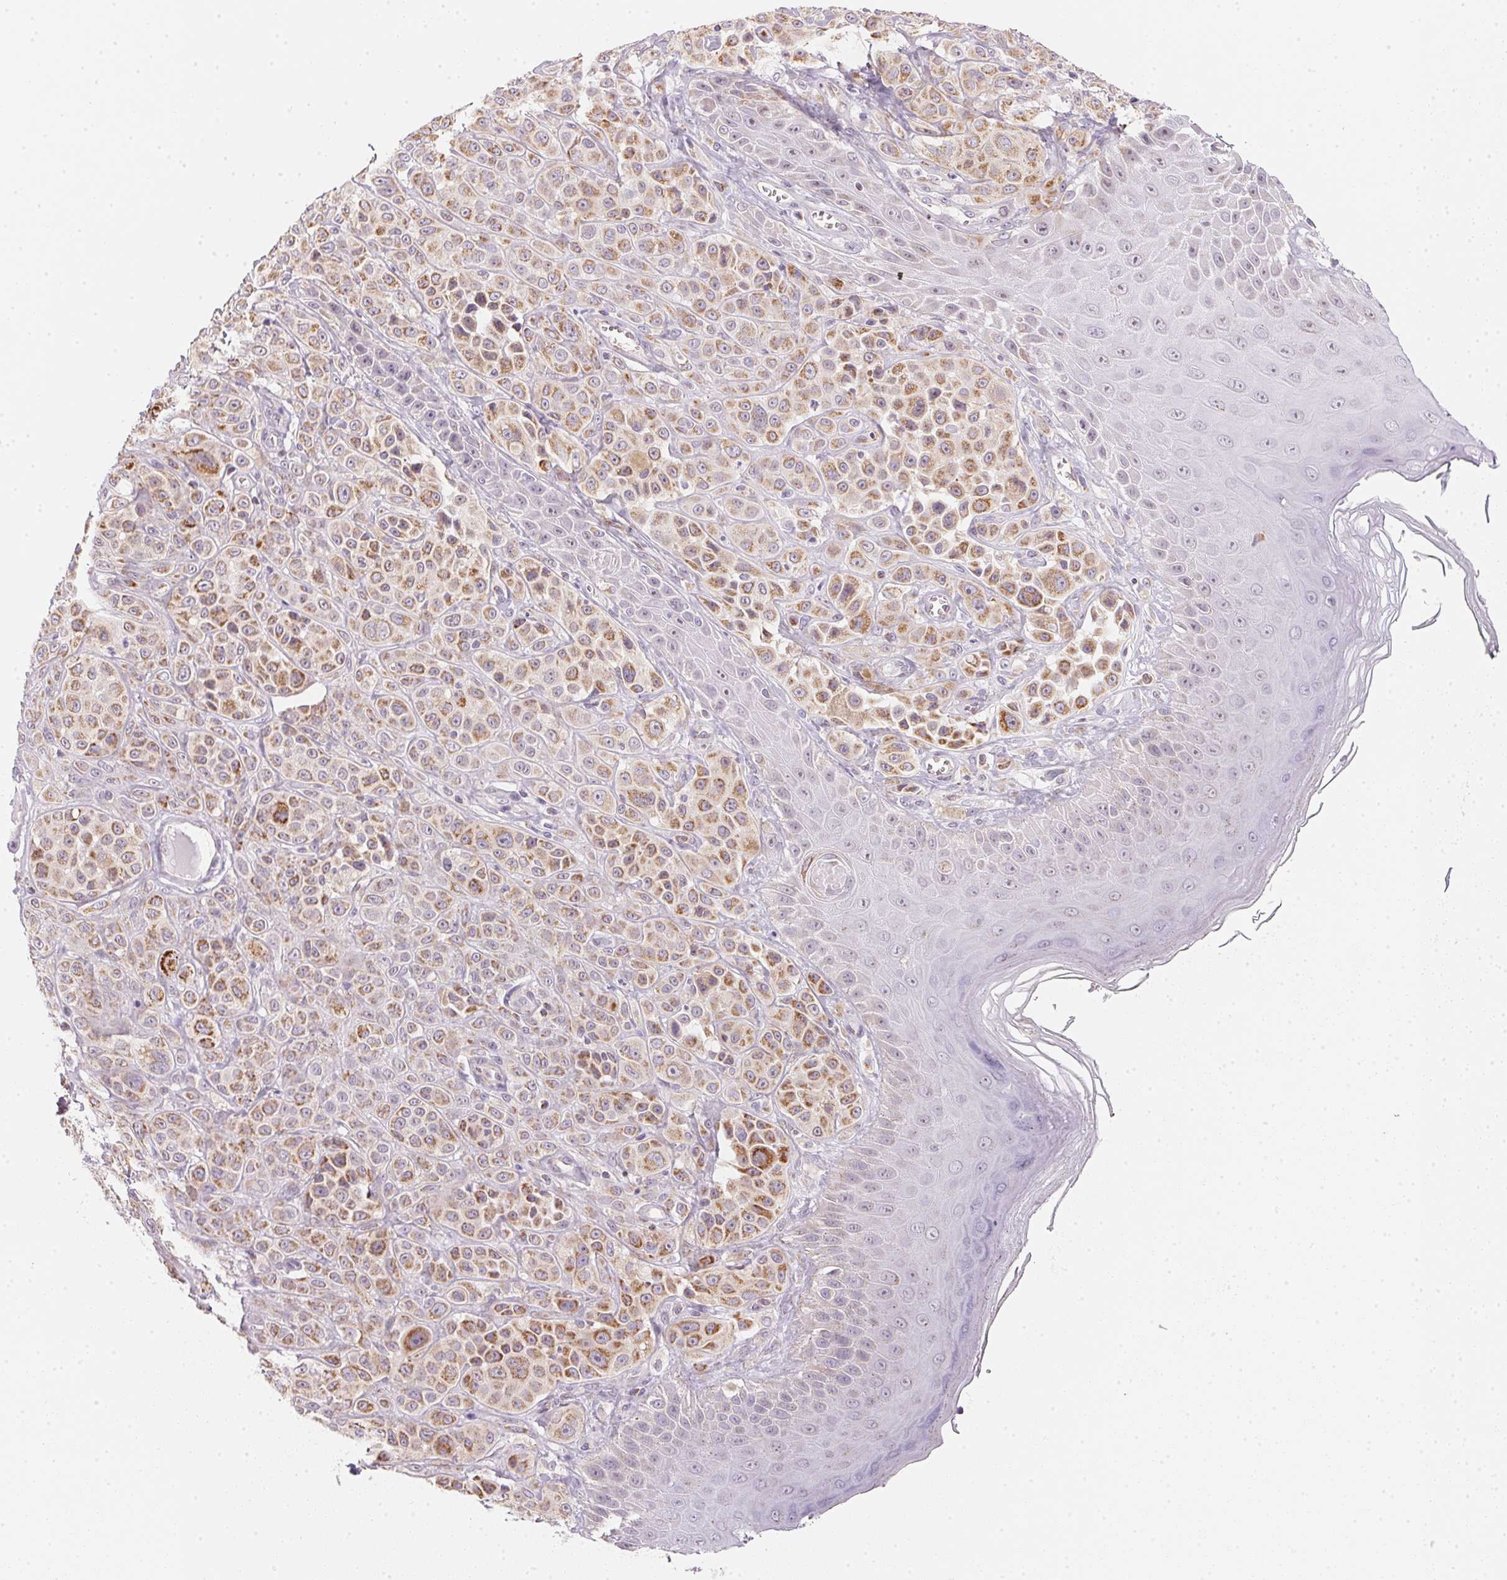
{"staining": {"intensity": "moderate", "quantity": ">75%", "location": "cytoplasmic/membranous"}, "tissue": "melanoma", "cell_type": "Tumor cells", "image_type": "cancer", "snomed": [{"axis": "morphology", "description": "Malignant melanoma, NOS"}, {"axis": "topography", "description": "Skin"}], "caption": "Tumor cells exhibit moderate cytoplasmic/membranous staining in approximately >75% of cells in malignant melanoma.", "gene": "GIPC2", "patient": {"sex": "male", "age": 67}}